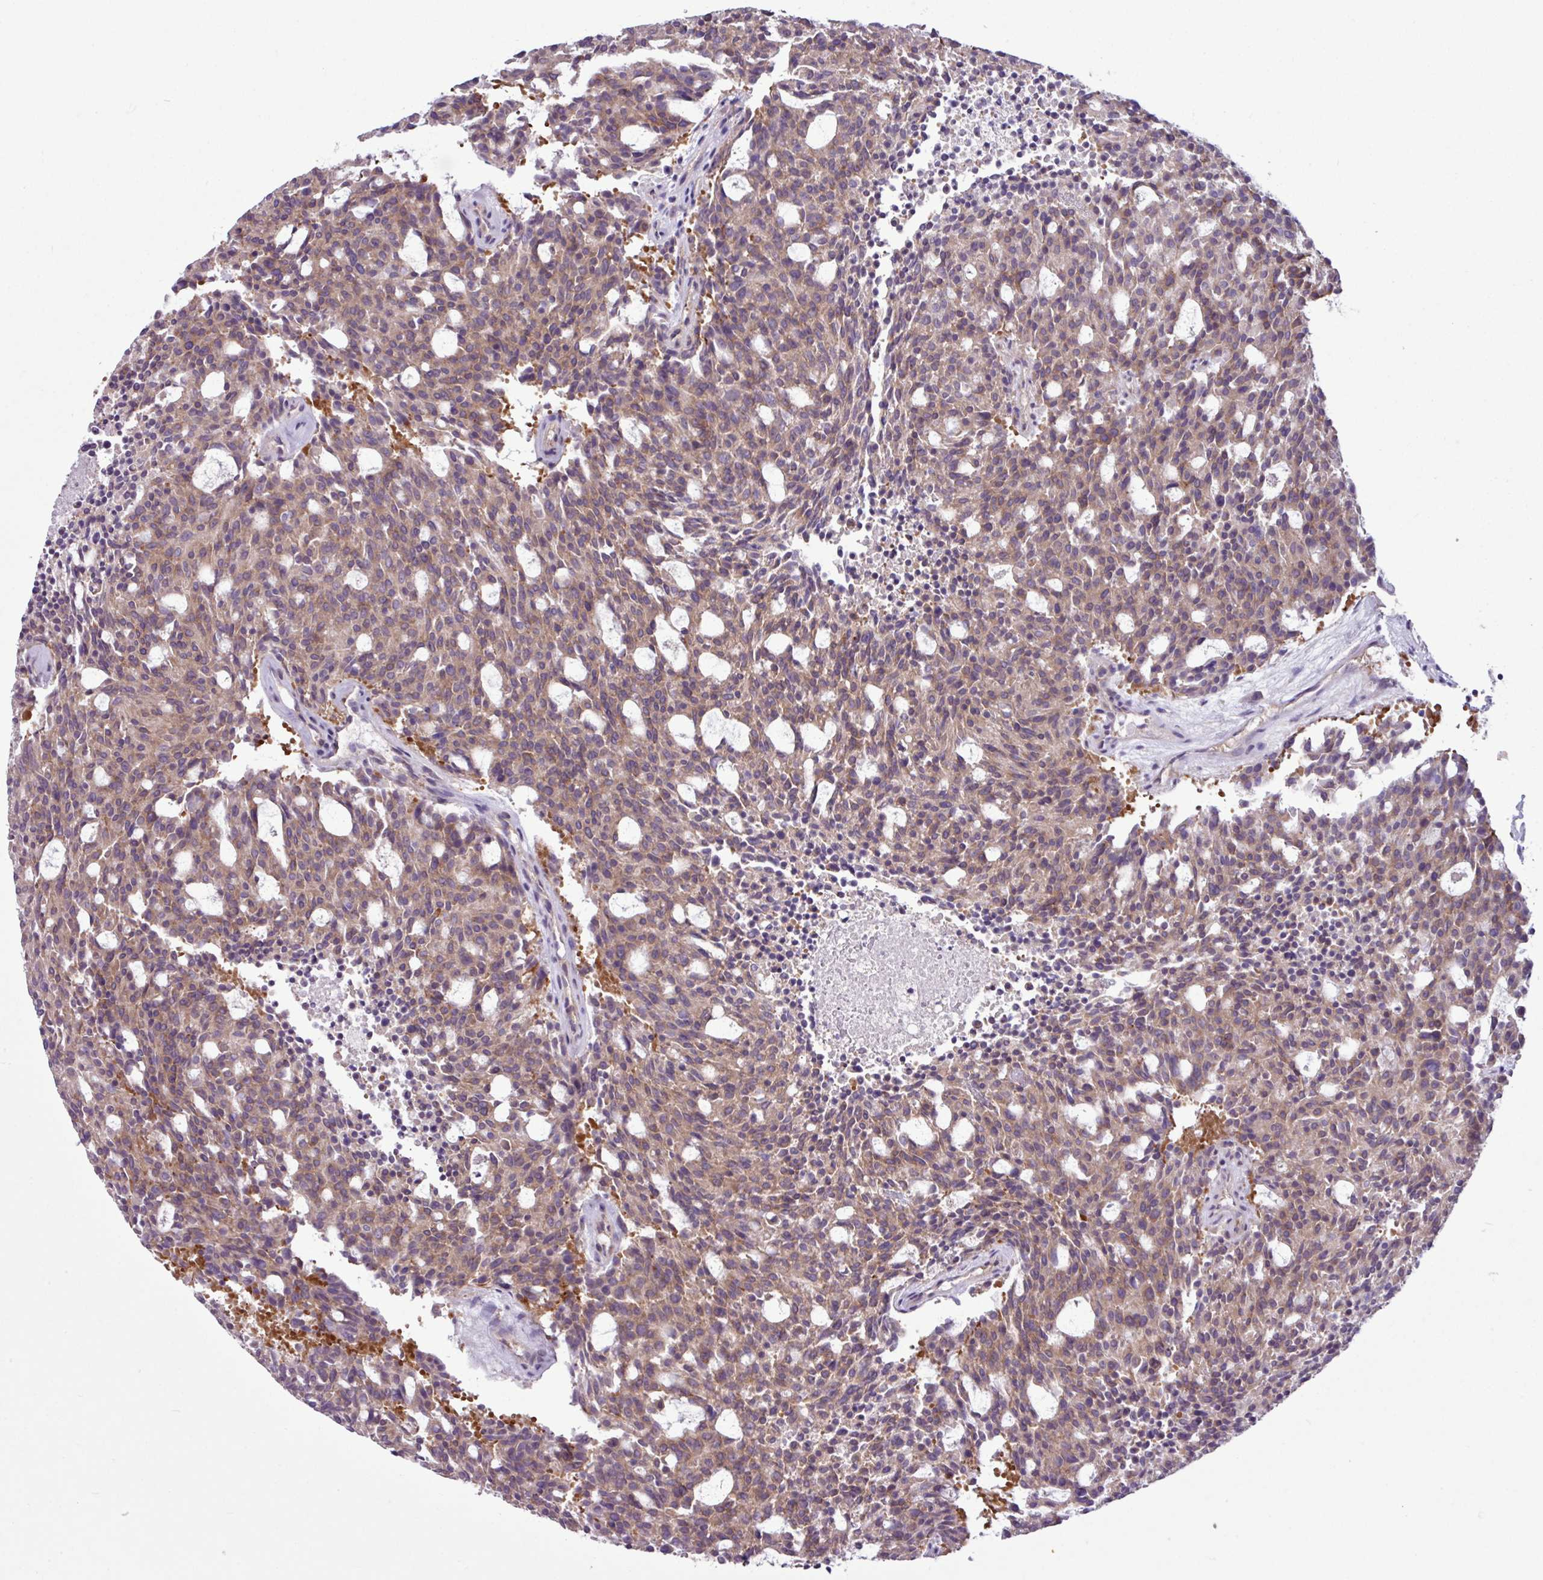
{"staining": {"intensity": "moderate", "quantity": ">75%", "location": "cytoplasmic/membranous"}, "tissue": "carcinoid", "cell_type": "Tumor cells", "image_type": "cancer", "snomed": [{"axis": "morphology", "description": "Carcinoid, malignant, NOS"}, {"axis": "topography", "description": "Pancreas"}], "caption": "Human carcinoid stained with a protein marker demonstrates moderate staining in tumor cells.", "gene": "MROH2A", "patient": {"sex": "female", "age": 54}}